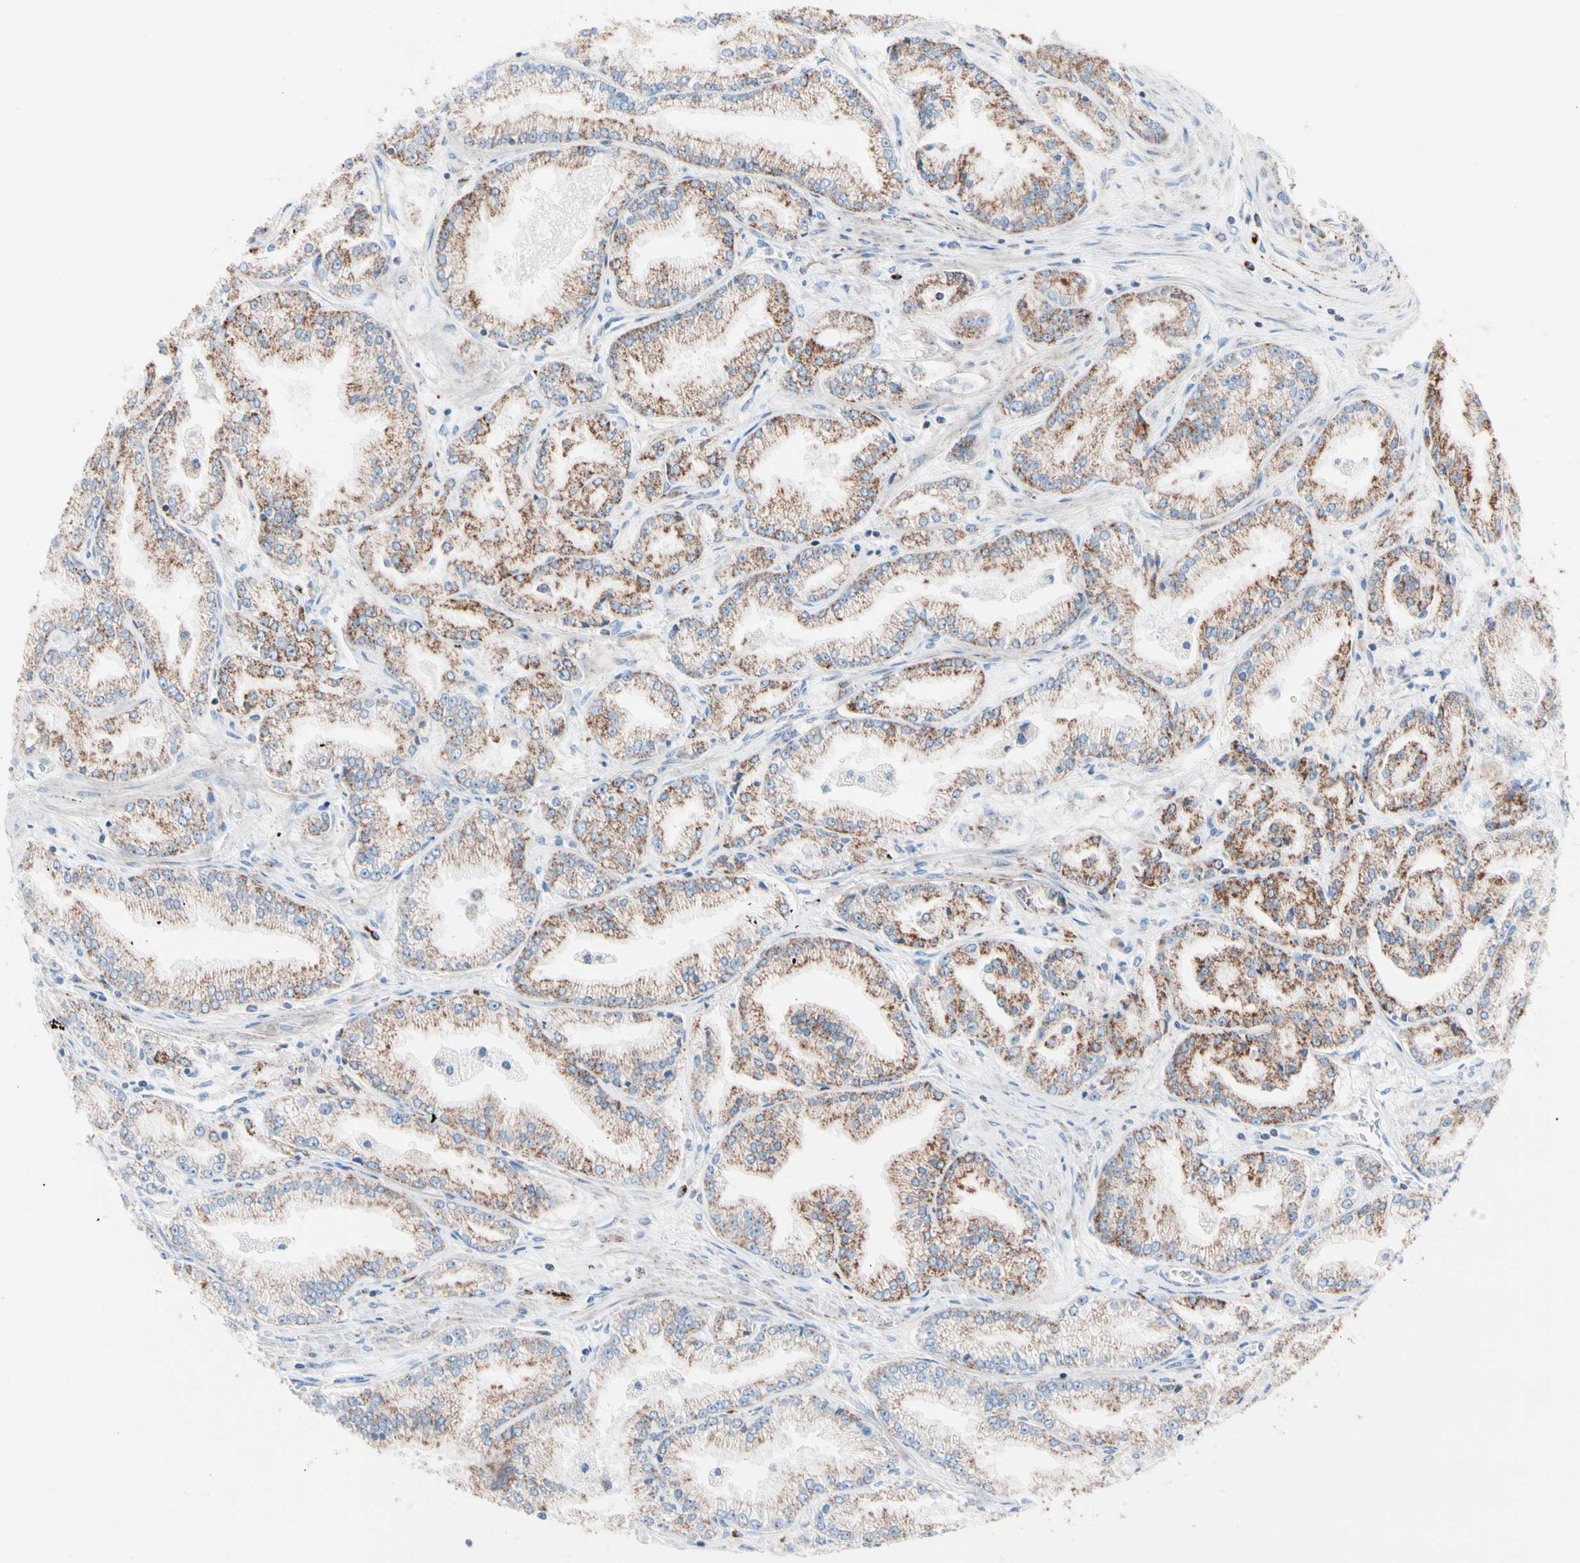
{"staining": {"intensity": "moderate", "quantity": ">75%", "location": "cytoplasmic/membranous"}, "tissue": "prostate cancer", "cell_type": "Tumor cells", "image_type": "cancer", "snomed": [{"axis": "morphology", "description": "Adenocarcinoma, High grade"}, {"axis": "topography", "description": "Prostate"}], "caption": "Protein expression analysis of human prostate adenocarcinoma (high-grade) reveals moderate cytoplasmic/membranous expression in about >75% of tumor cells. The staining was performed using DAB (3,3'-diaminobenzidine), with brown indicating positive protein expression. Nuclei are stained blue with hematoxylin.", "gene": "HK1", "patient": {"sex": "male", "age": 61}}